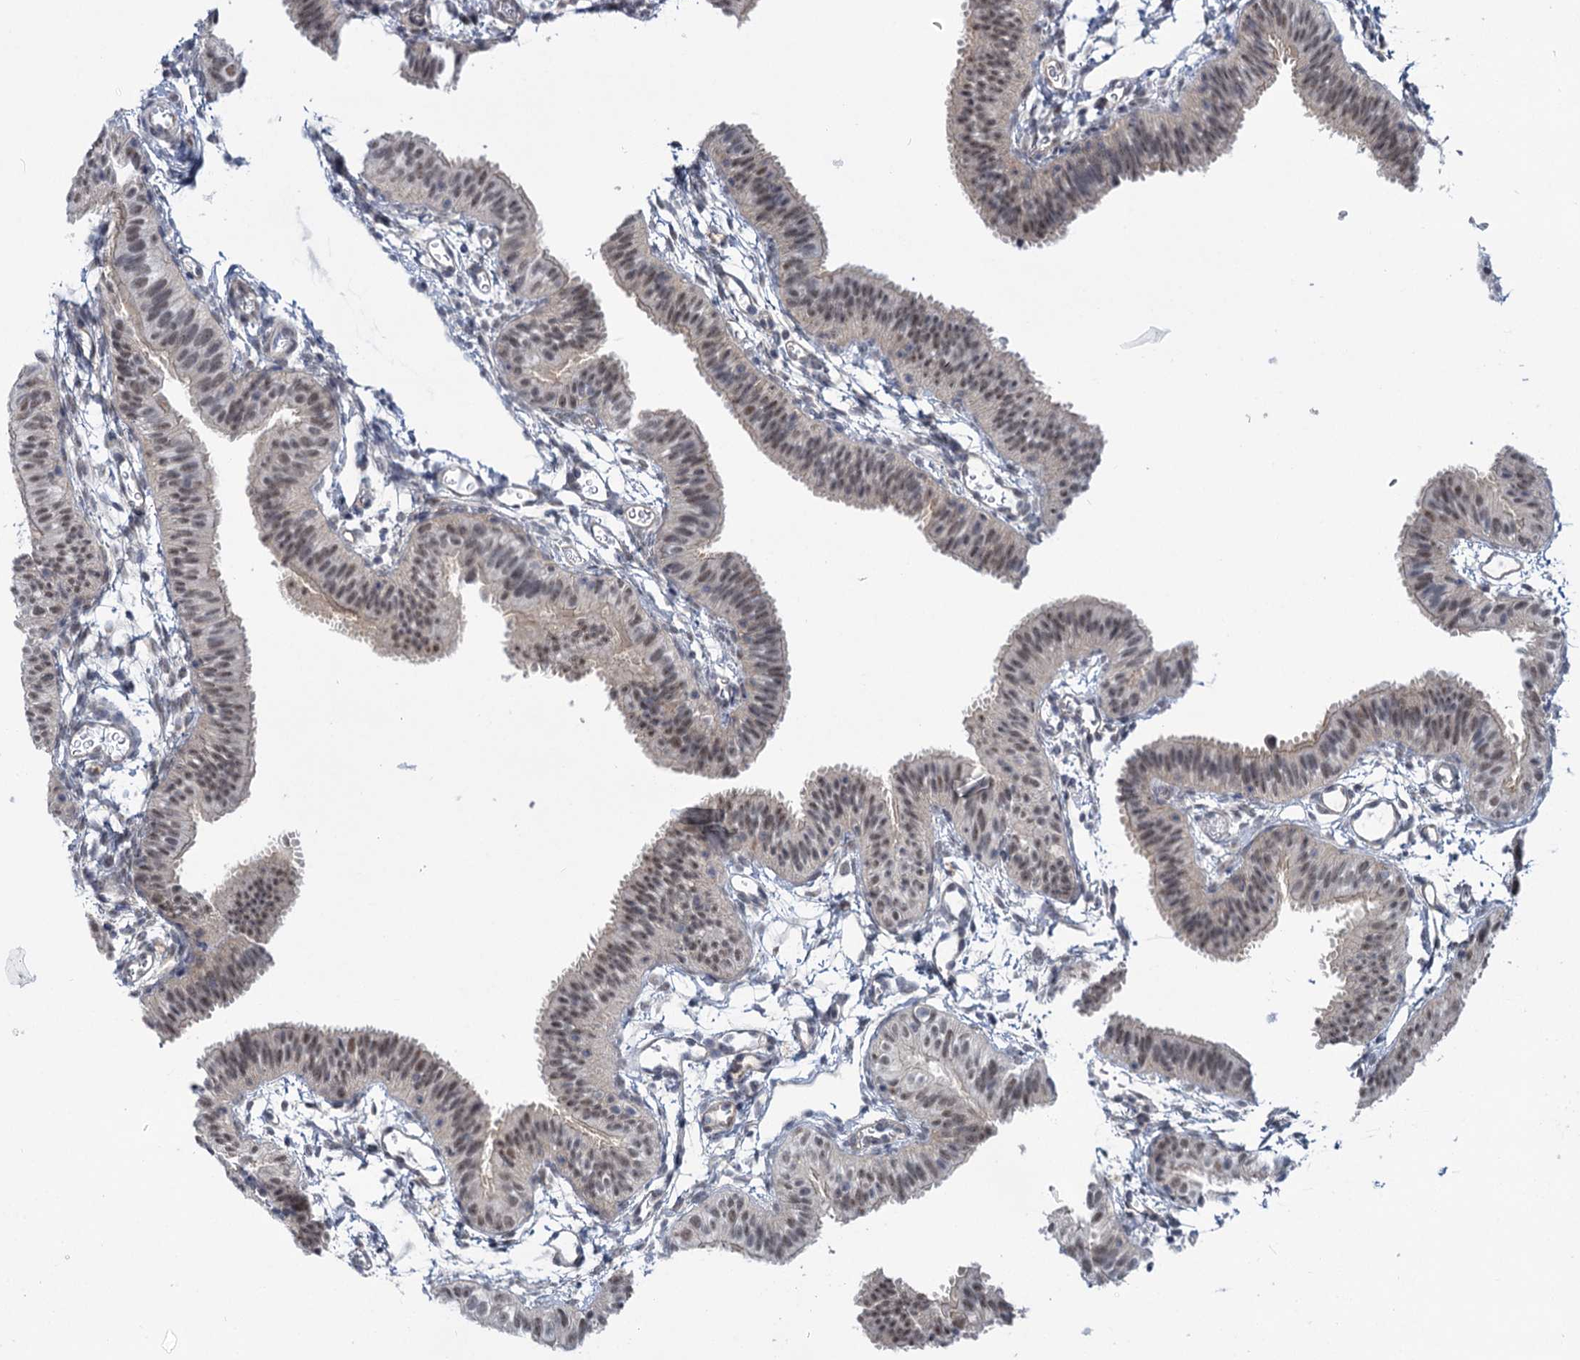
{"staining": {"intensity": "moderate", "quantity": "25%-75%", "location": "nuclear"}, "tissue": "fallopian tube", "cell_type": "Glandular cells", "image_type": "normal", "snomed": [{"axis": "morphology", "description": "Normal tissue, NOS"}, {"axis": "topography", "description": "Fallopian tube"}], "caption": "This is an image of immunohistochemistry staining of benign fallopian tube, which shows moderate staining in the nuclear of glandular cells.", "gene": "MBLAC2", "patient": {"sex": "female", "age": 35}}